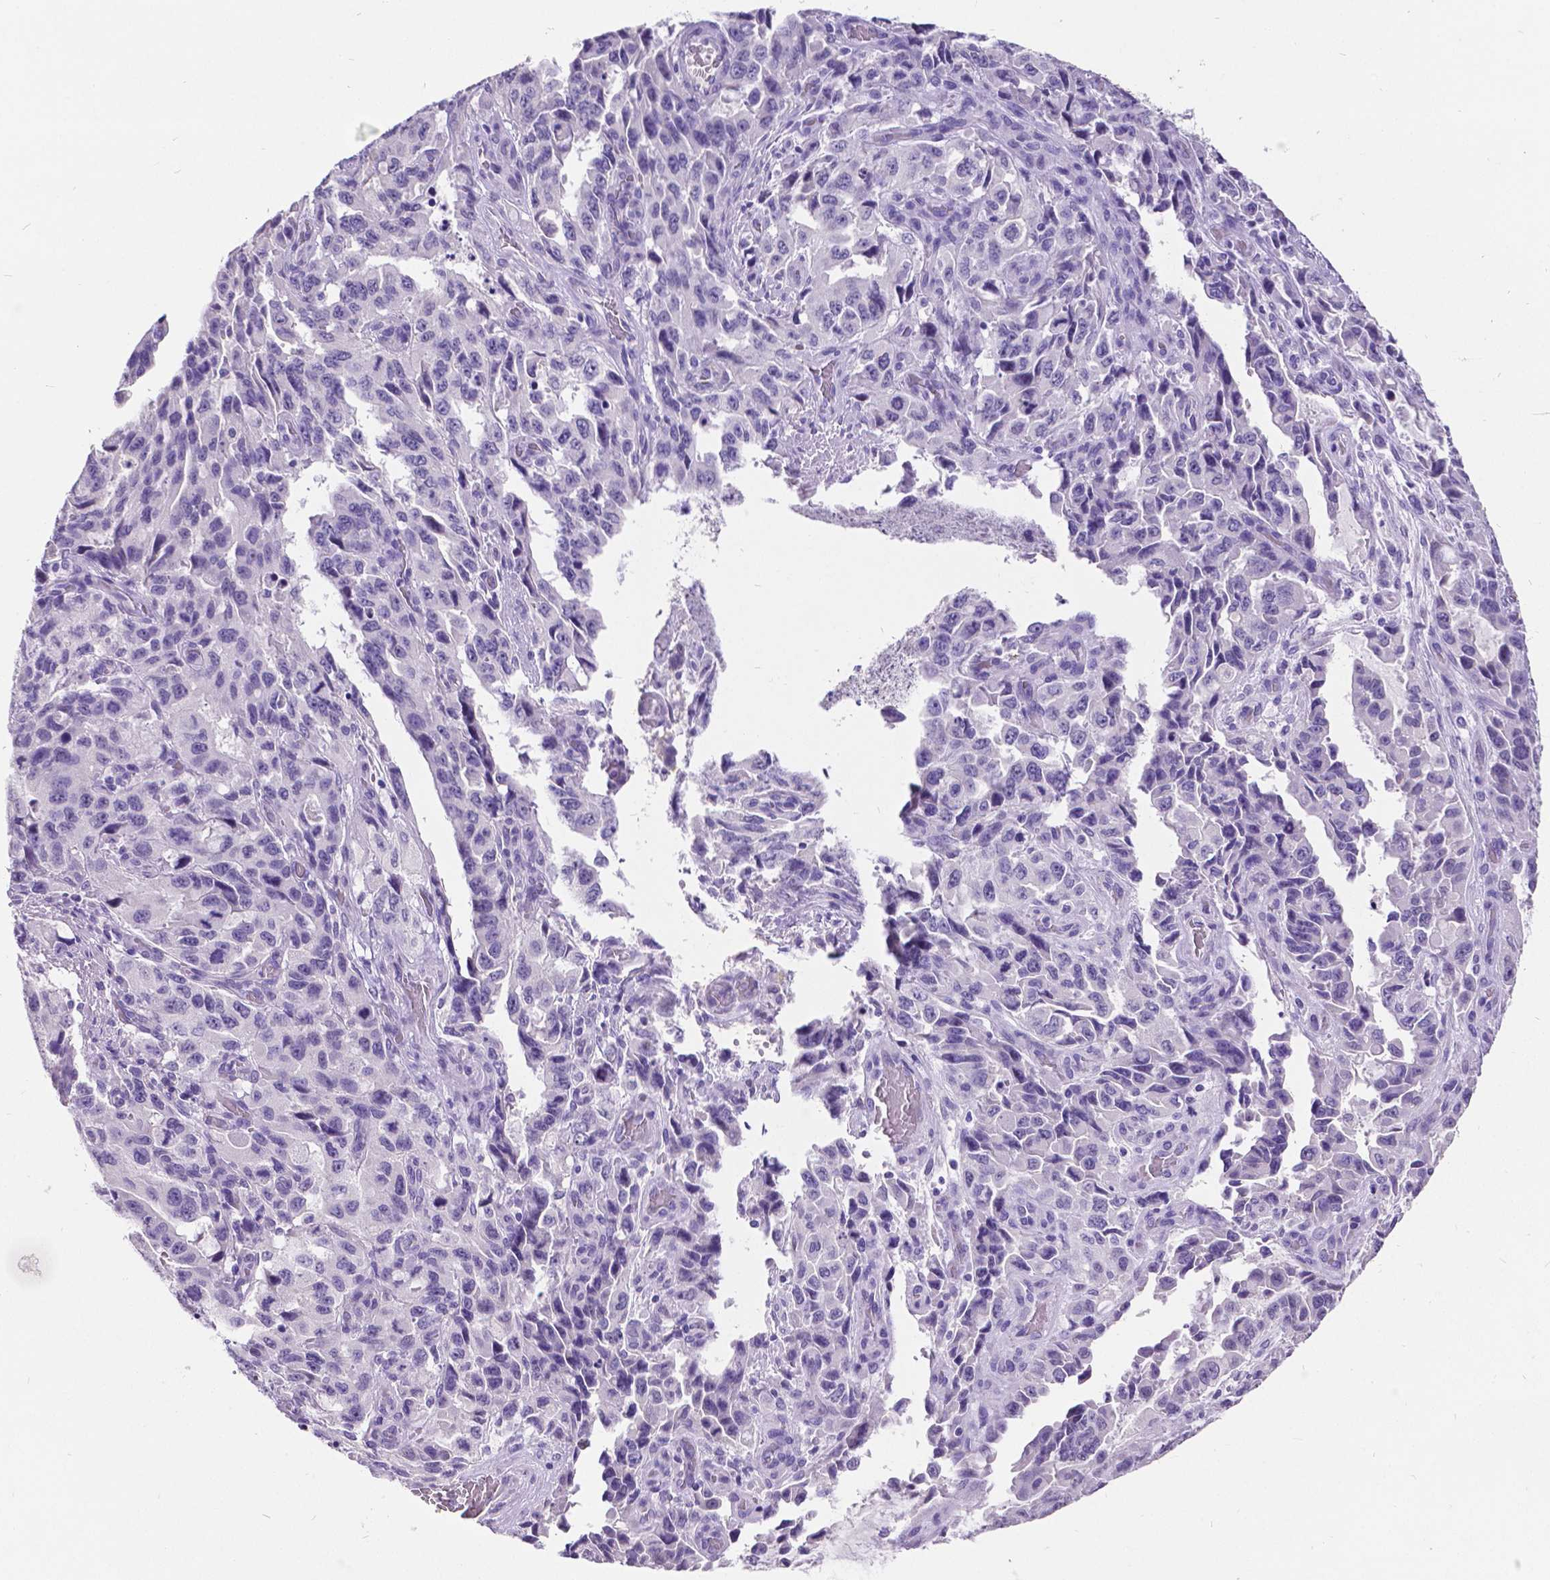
{"staining": {"intensity": "negative", "quantity": "none", "location": "none"}, "tissue": "stomach cancer", "cell_type": "Tumor cells", "image_type": "cancer", "snomed": [{"axis": "morphology", "description": "Adenocarcinoma, NOS"}, {"axis": "topography", "description": "Stomach, upper"}], "caption": "Tumor cells are negative for brown protein staining in stomach cancer (adenocarcinoma). (DAB (3,3'-diaminobenzidine) IHC with hematoxylin counter stain).", "gene": "SATB2", "patient": {"sex": "male", "age": 85}}